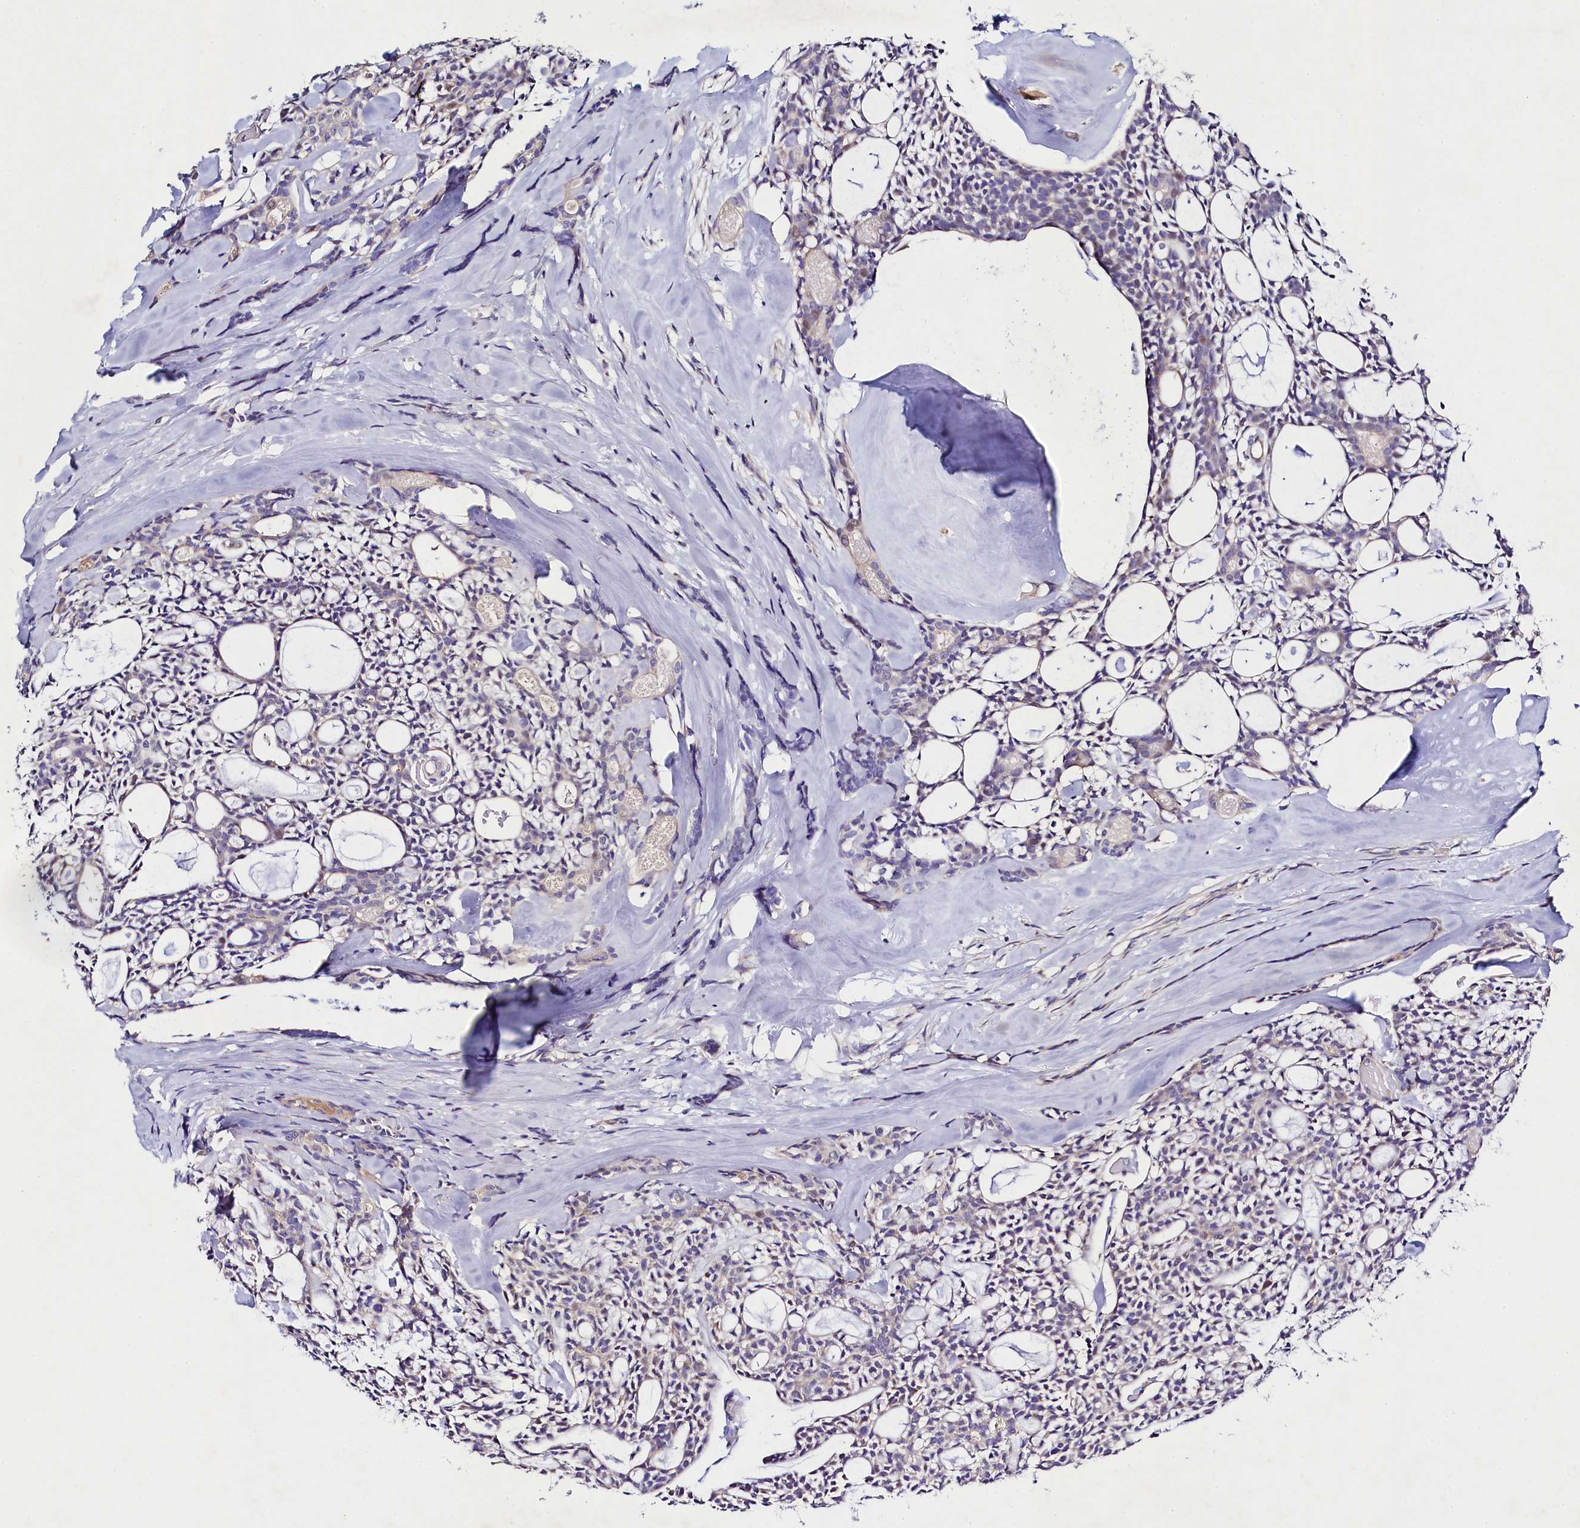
{"staining": {"intensity": "negative", "quantity": "none", "location": "none"}, "tissue": "head and neck cancer", "cell_type": "Tumor cells", "image_type": "cancer", "snomed": [{"axis": "morphology", "description": "Adenocarcinoma, NOS"}, {"axis": "topography", "description": "Salivary gland"}, {"axis": "topography", "description": "Head-Neck"}], "caption": "Head and neck adenocarcinoma stained for a protein using immunohistochemistry (IHC) shows no expression tumor cells.", "gene": "FXYD6", "patient": {"sex": "male", "age": 55}}